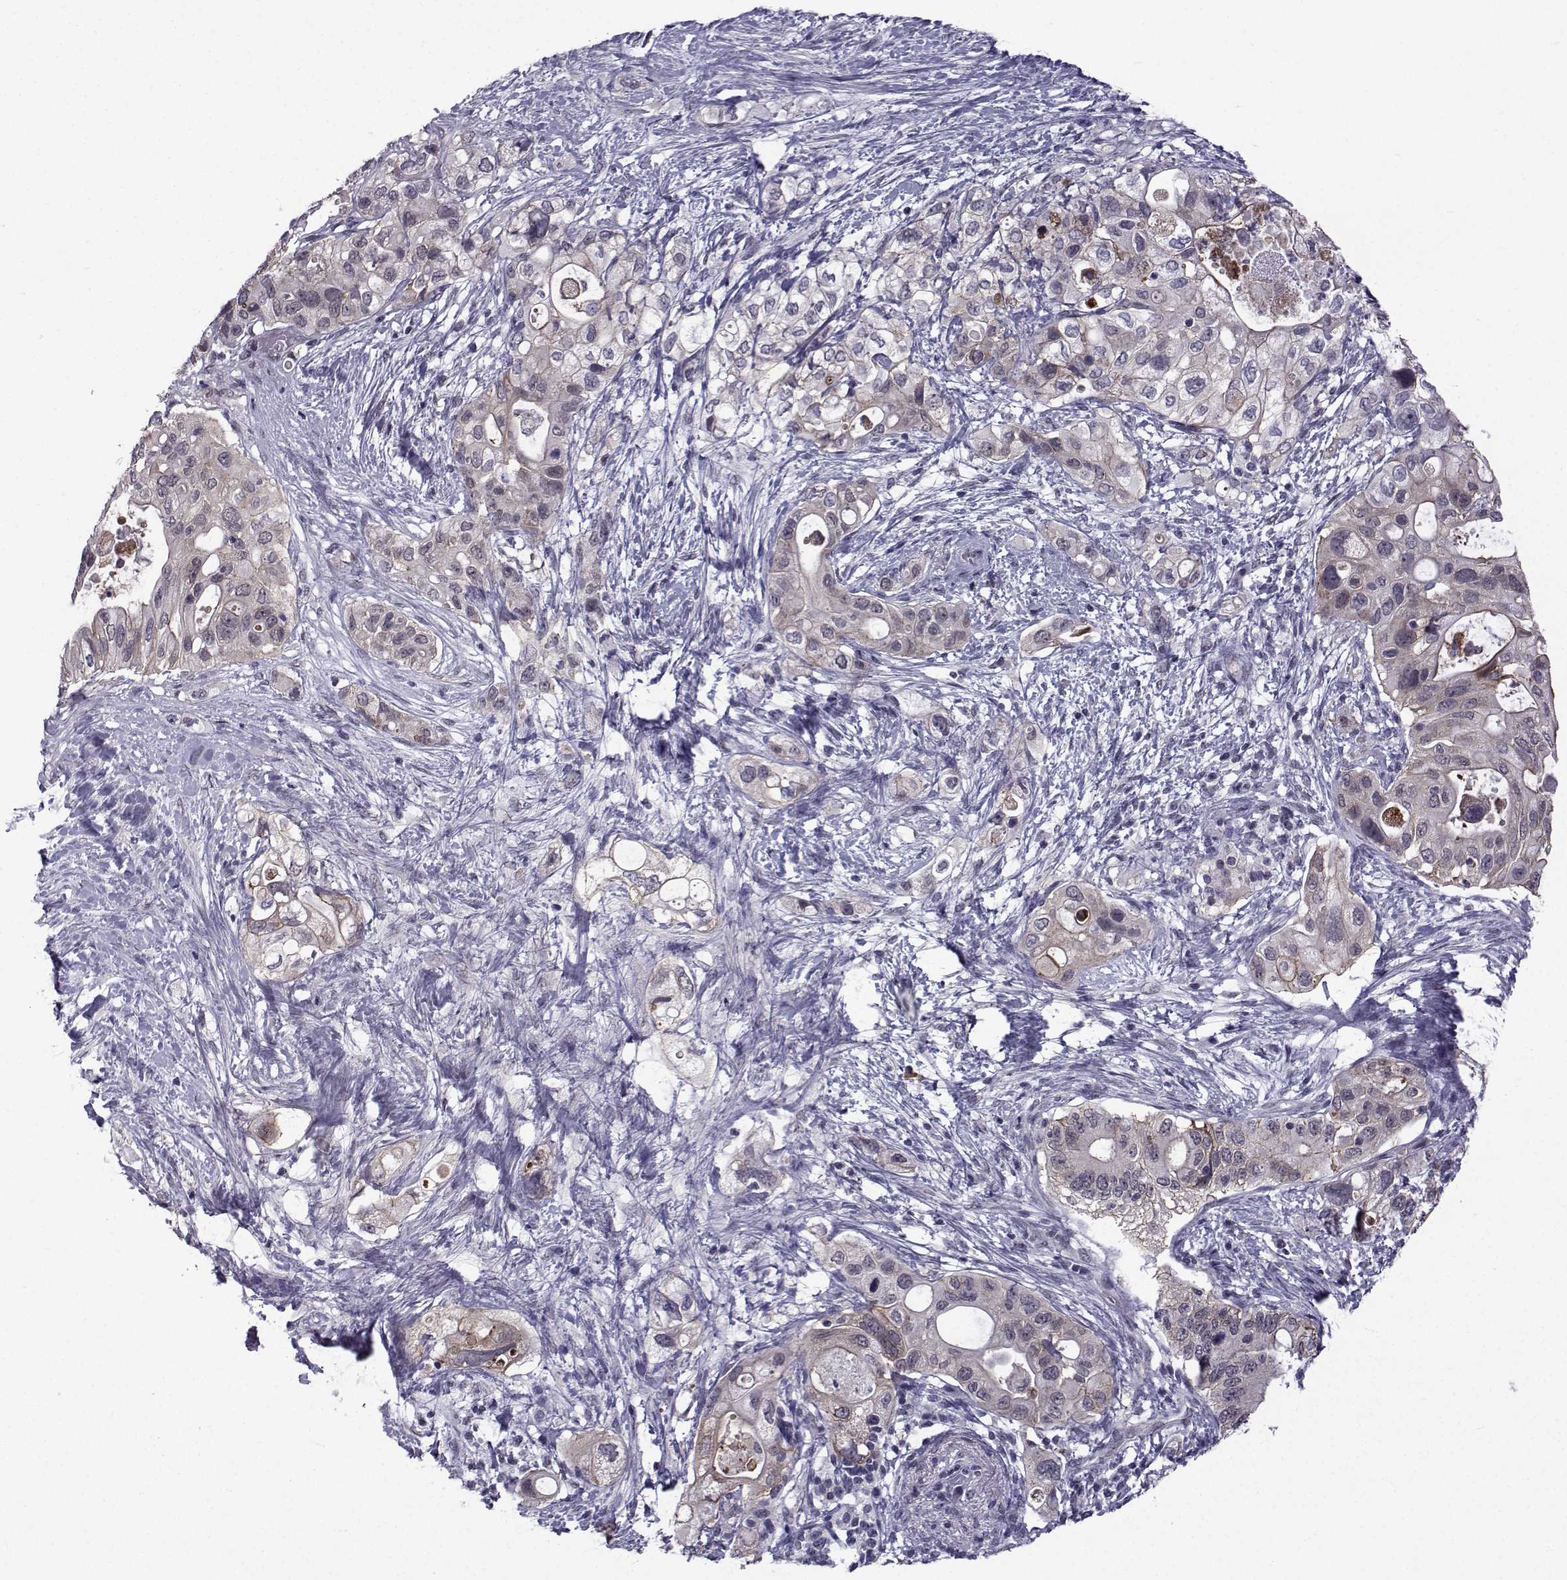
{"staining": {"intensity": "negative", "quantity": "none", "location": "none"}, "tissue": "pancreatic cancer", "cell_type": "Tumor cells", "image_type": "cancer", "snomed": [{"axis": "morphology", "description": "Adenocarcinoma, NOS"}, {"axis": "topography", "description": "Pancreas"}], "caption": "Pancreatic cancer was stained to show a protein in brown. There is no significant staining in tumor cells.", "gene": "RBM24", "patient": {"sex": "female", "age": 72}}